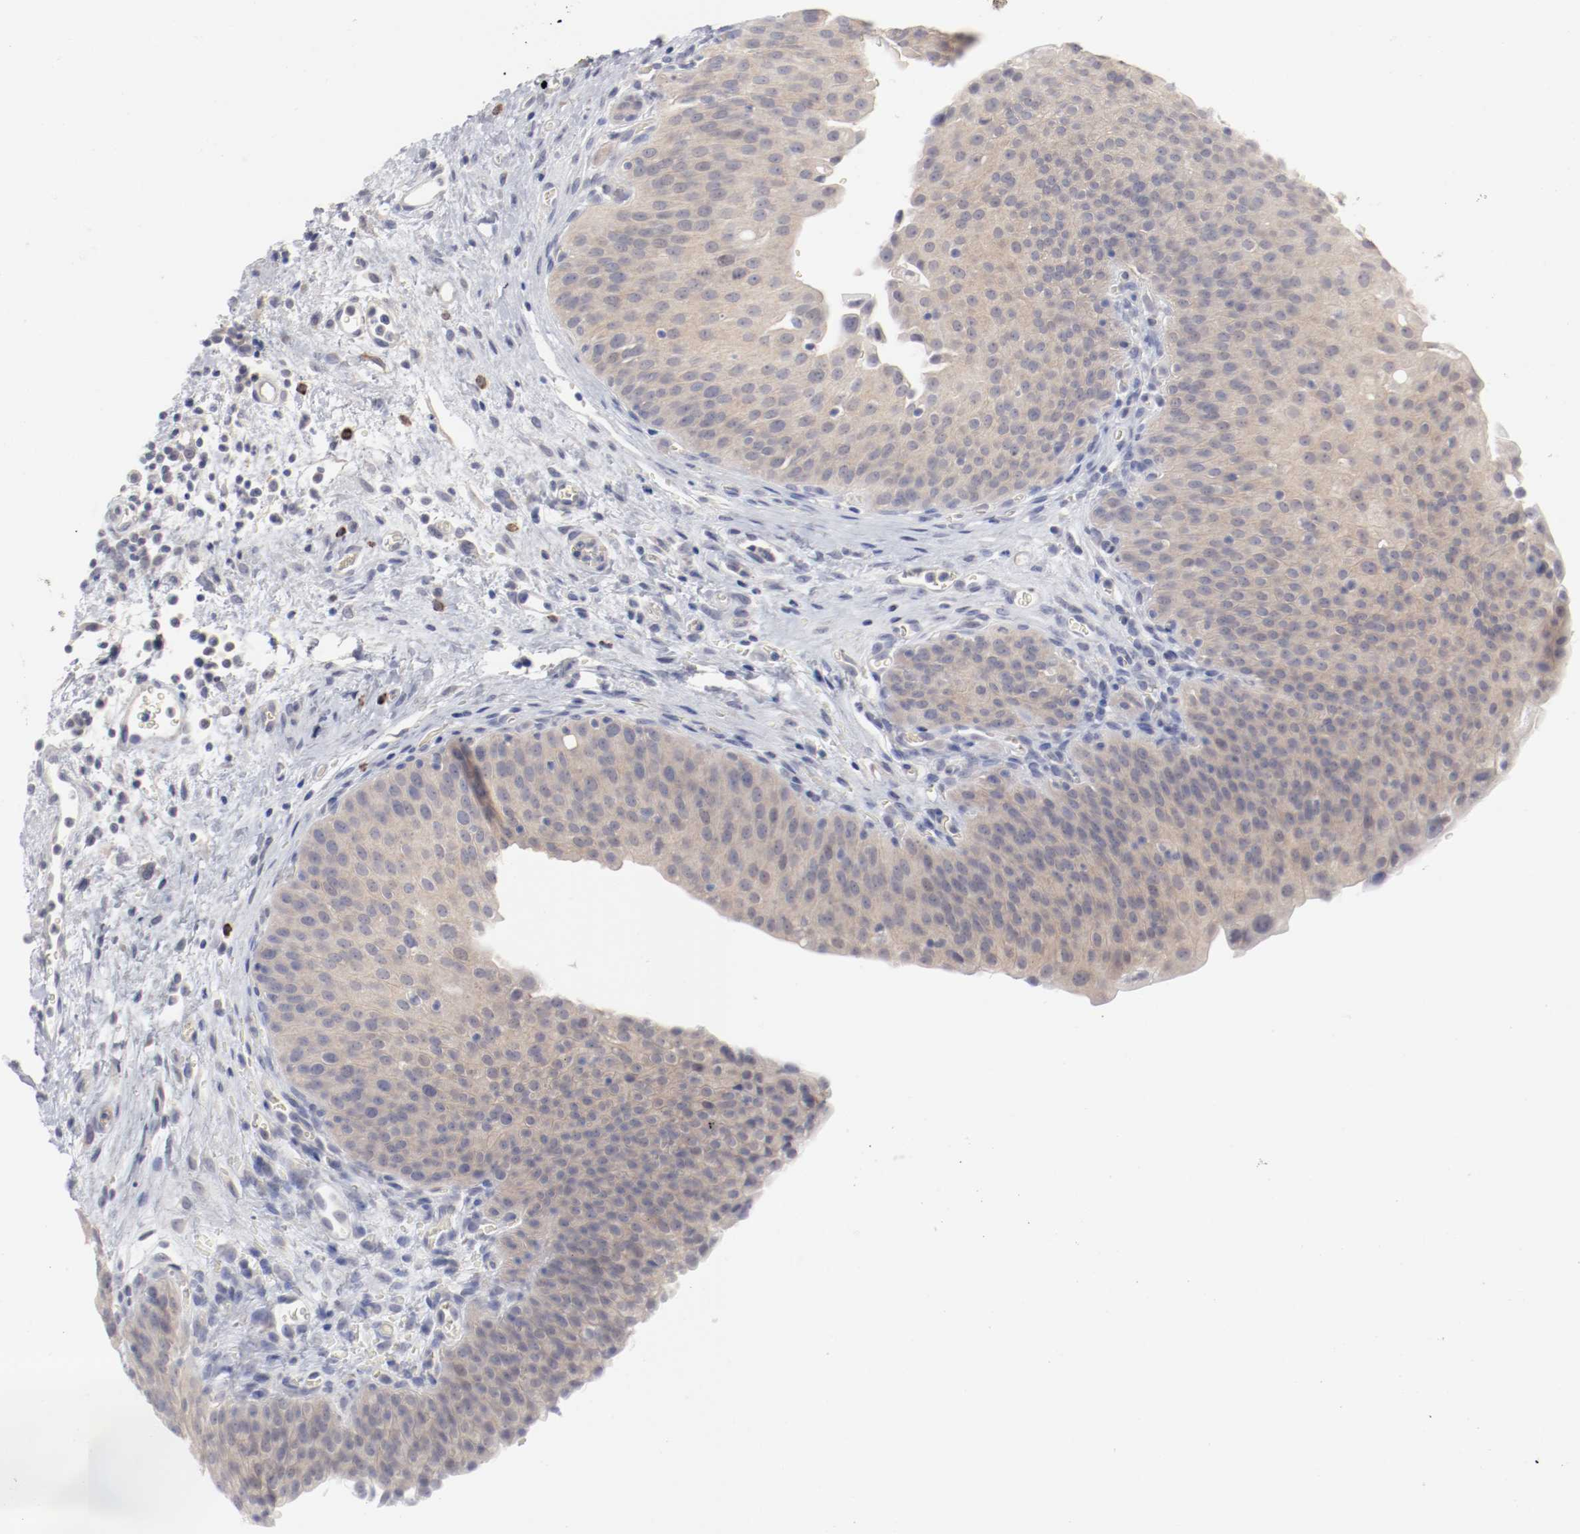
{"staining": {"intensity": "weak", "quantity": ">75%", "location": "cytoplasmic/membranous"}, "tissue": "urinary bladder", "cell_type": "Urothelial cells", "image_type": "normal", "snomed": [{"axis": "morphology", "description": "Normal tissue, NOS"}, {"axis": "morphology", "description": "Dysplasia, NOS"}, {"axis": "topography", "description": "Urinary bladder"}], "caption": "Protein staining shows weak cytoplasmic/membranous expression in approximately >75% of urothelial cells in unremarkable urinary bladder.", "gene": "SH3BGR", "patient": {"sex": "male", "age": 35}}